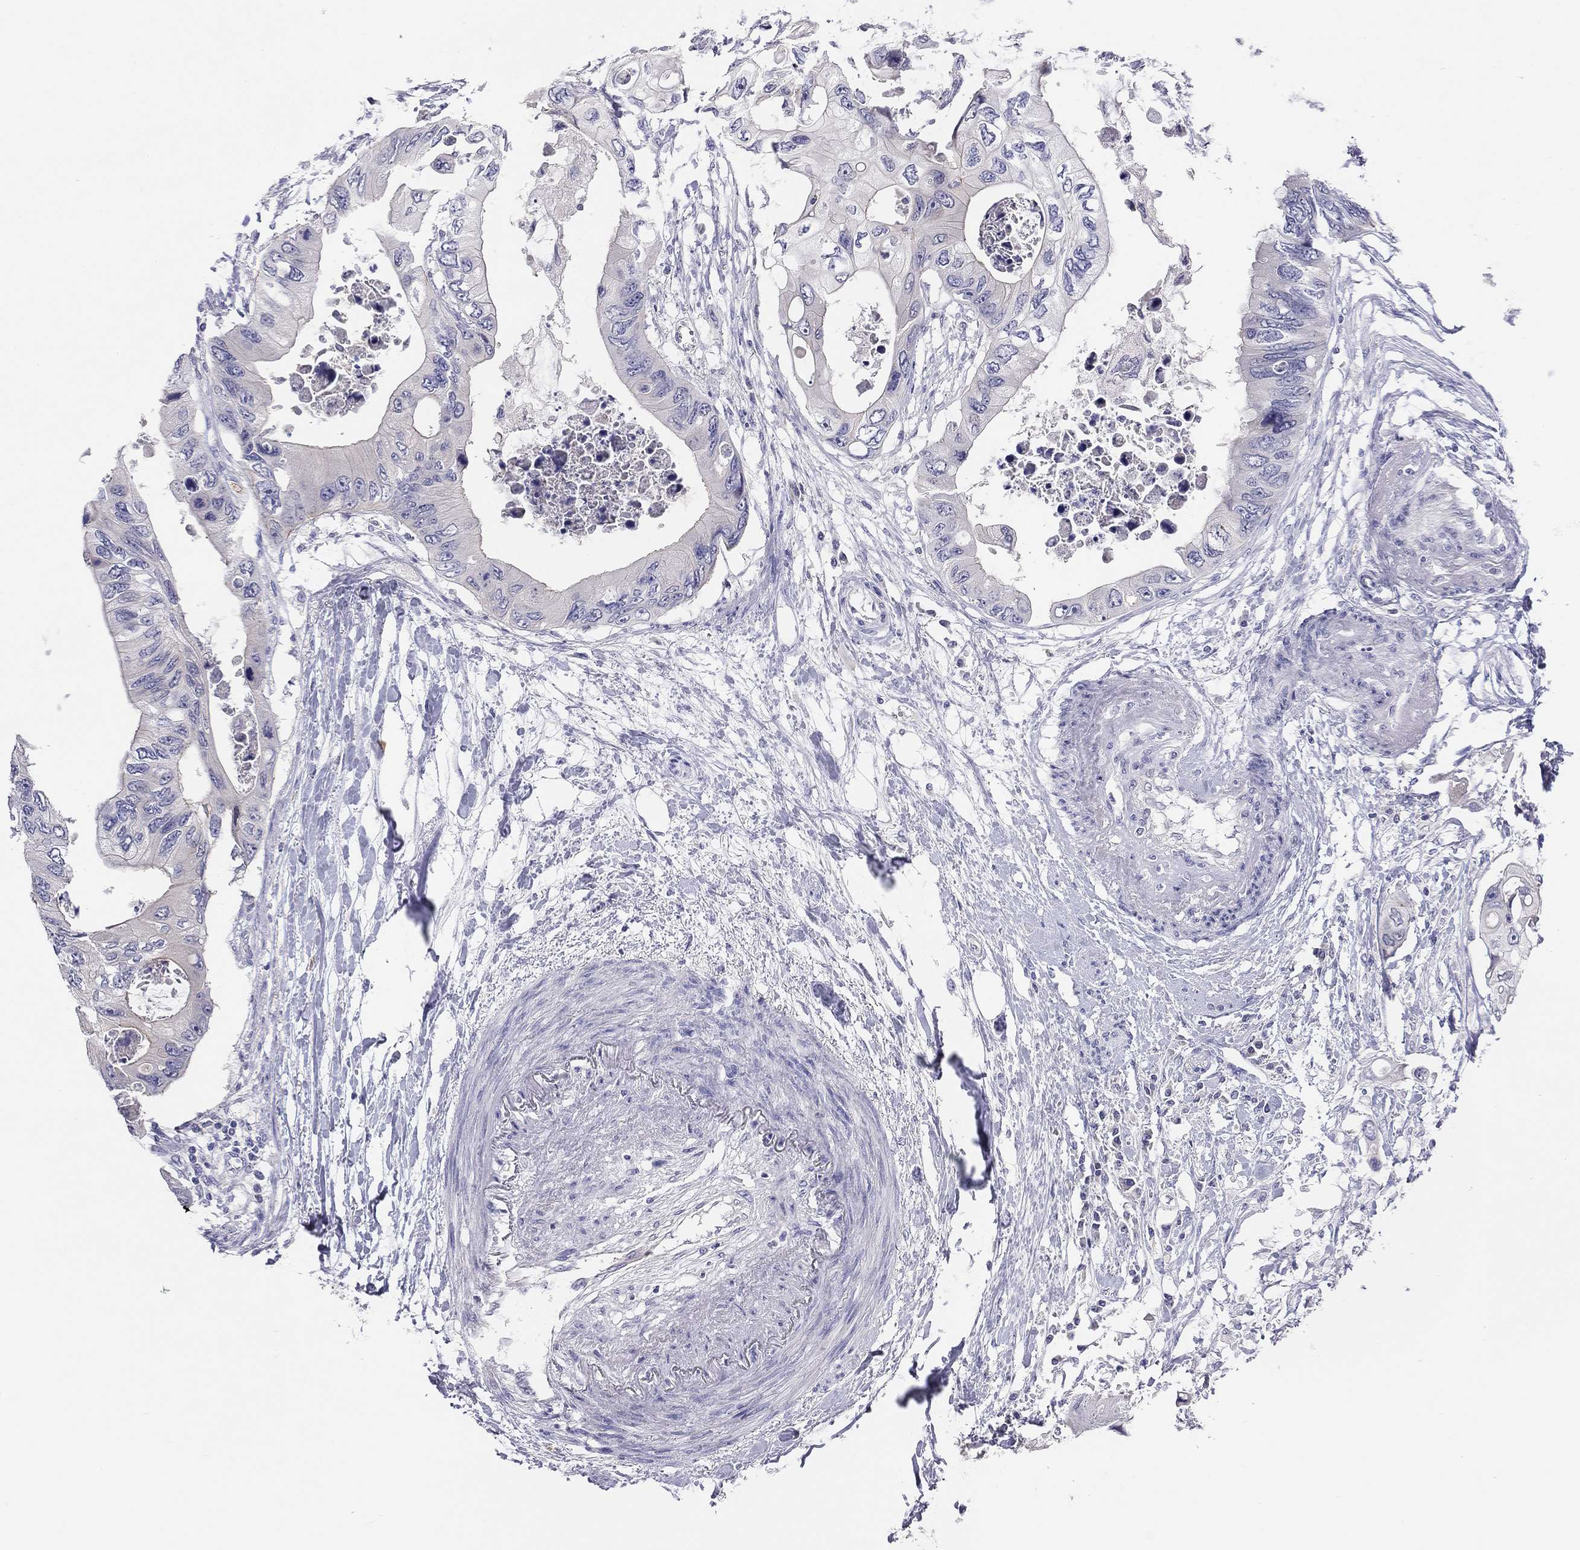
{"staining": {"intensity": "negative", "quantity": "none", "location": "none"}, "tissue": "colorectal cancer", "cell_type": "Tumor cells", "image_type": "cancer", "snomed": [{"axis": "morphology", "description": "Adenocarcinoma, NOS"}, {"axis": "topography", "description": "Rectum"}], "caption": "An immunohistochemistry image of colorectal cancer (adenocarcinoma) is shown. There is no staining in tumor cells of colorectal cancer (adenocarcinoma). (DAB (3,3'-diaminobenzidine) immunohistochemistry visualized using brightfield microscopy, high magnification).", "gene": "MGAT4C", "patient": {"sex": "male", "age": 63}}